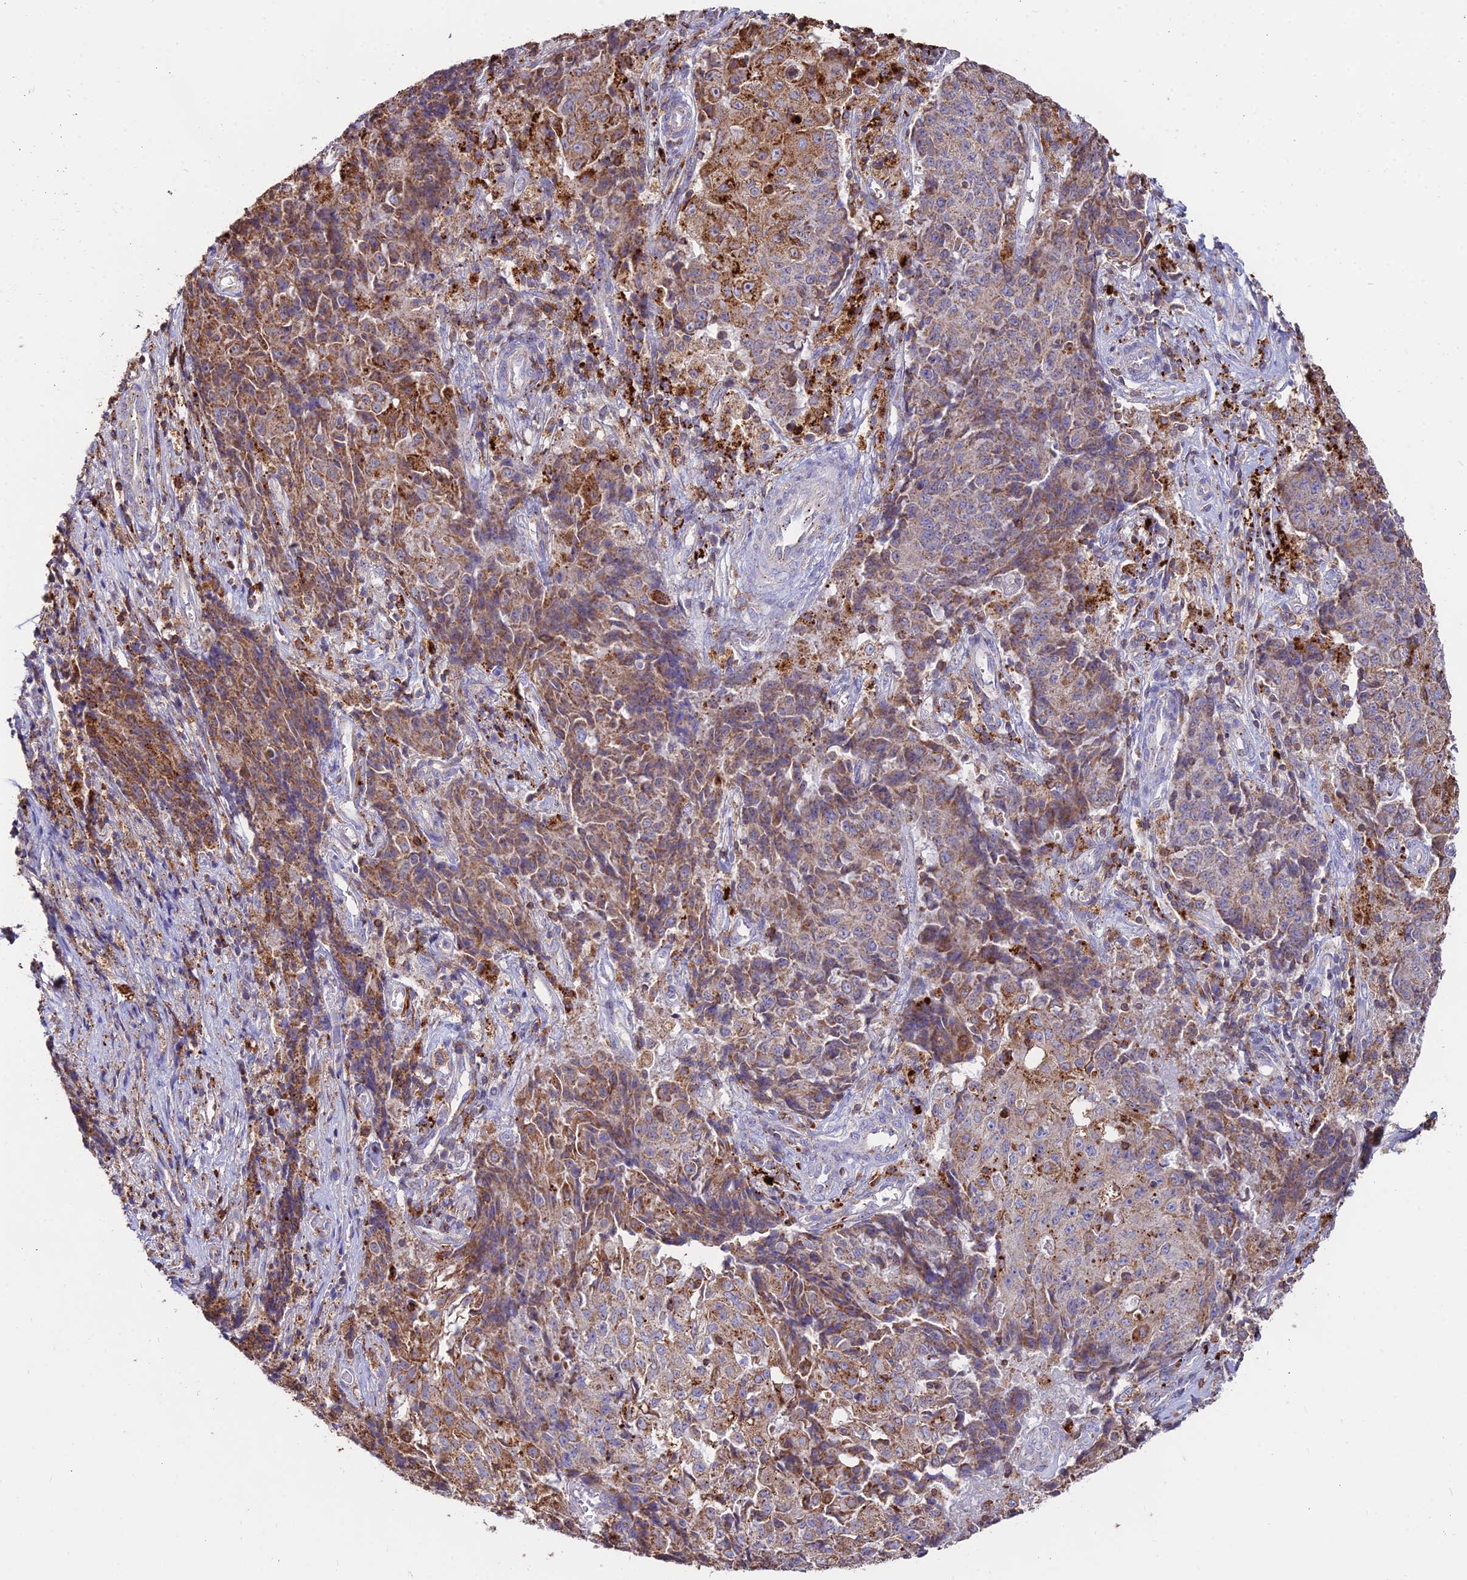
{"staining": {"intensity": "moderate", "quantity": ">75%", "location": "cytoplasmic/membranous"}, "tissue": "ovarian cancer", "cell_type": "Tumor cells", "image_type": "cancer", "snomed": [{"axis": "morphology", "description": "Carcinoma, endometroid"}, {"axis": "topography", "description": "Ovary"}], "caption": "Immunohistochemistry (IHC) image of neoplastic tissue: human ovarian endometroid carcinoma stained using immunohistochemistry exhibits medium levels of moderate protein expression localized specifically in the cytoplasmic/membranous of tumor cells, appearing as a cytoplasmic/membranous brown color.", "gene": "PNLIPRP3", "patient": {"sex": "female", "age": 42}}